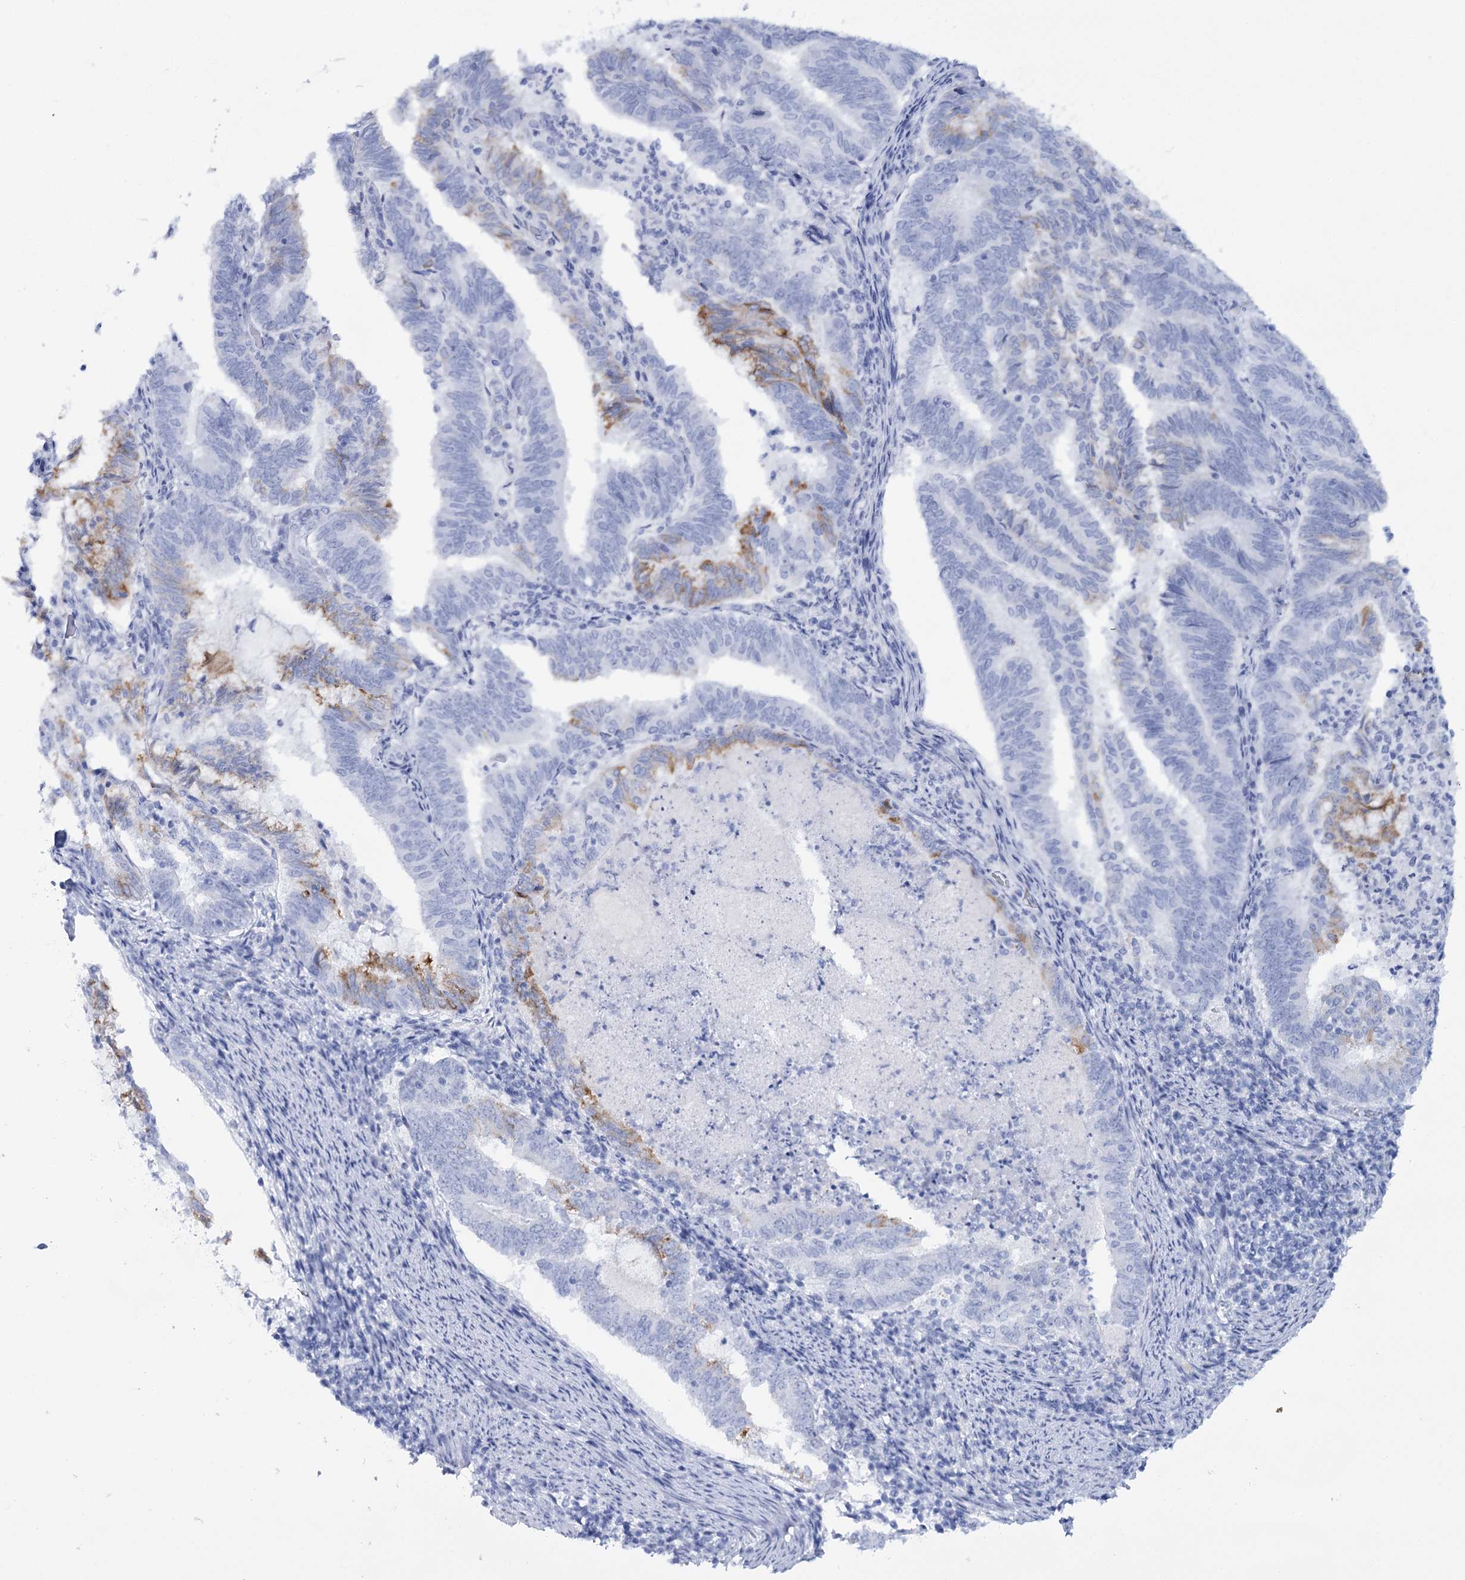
{"staining": {"intensity": "moderate", "quantity": "<25%", "location": "cytoplasmic/membranous"}, "tissue": "endometrial cancer", "cell_type": "Tumor cells", "image_type": "cancer", "snomed": [{"axis": "morphology", "description": "Adenocarcinoma, NOS"}, {"axis": "topography", "description": "Endometrium"}], "caption": "An immunohistochemistry image of tumor tissue is shown. Protein staining in brown highlights moderate cytoplasmic/membranous positivity in endometrial cancer within tumor cells.", "gene": "RNF186", "patient": {"sex": "female", "age": 80}}